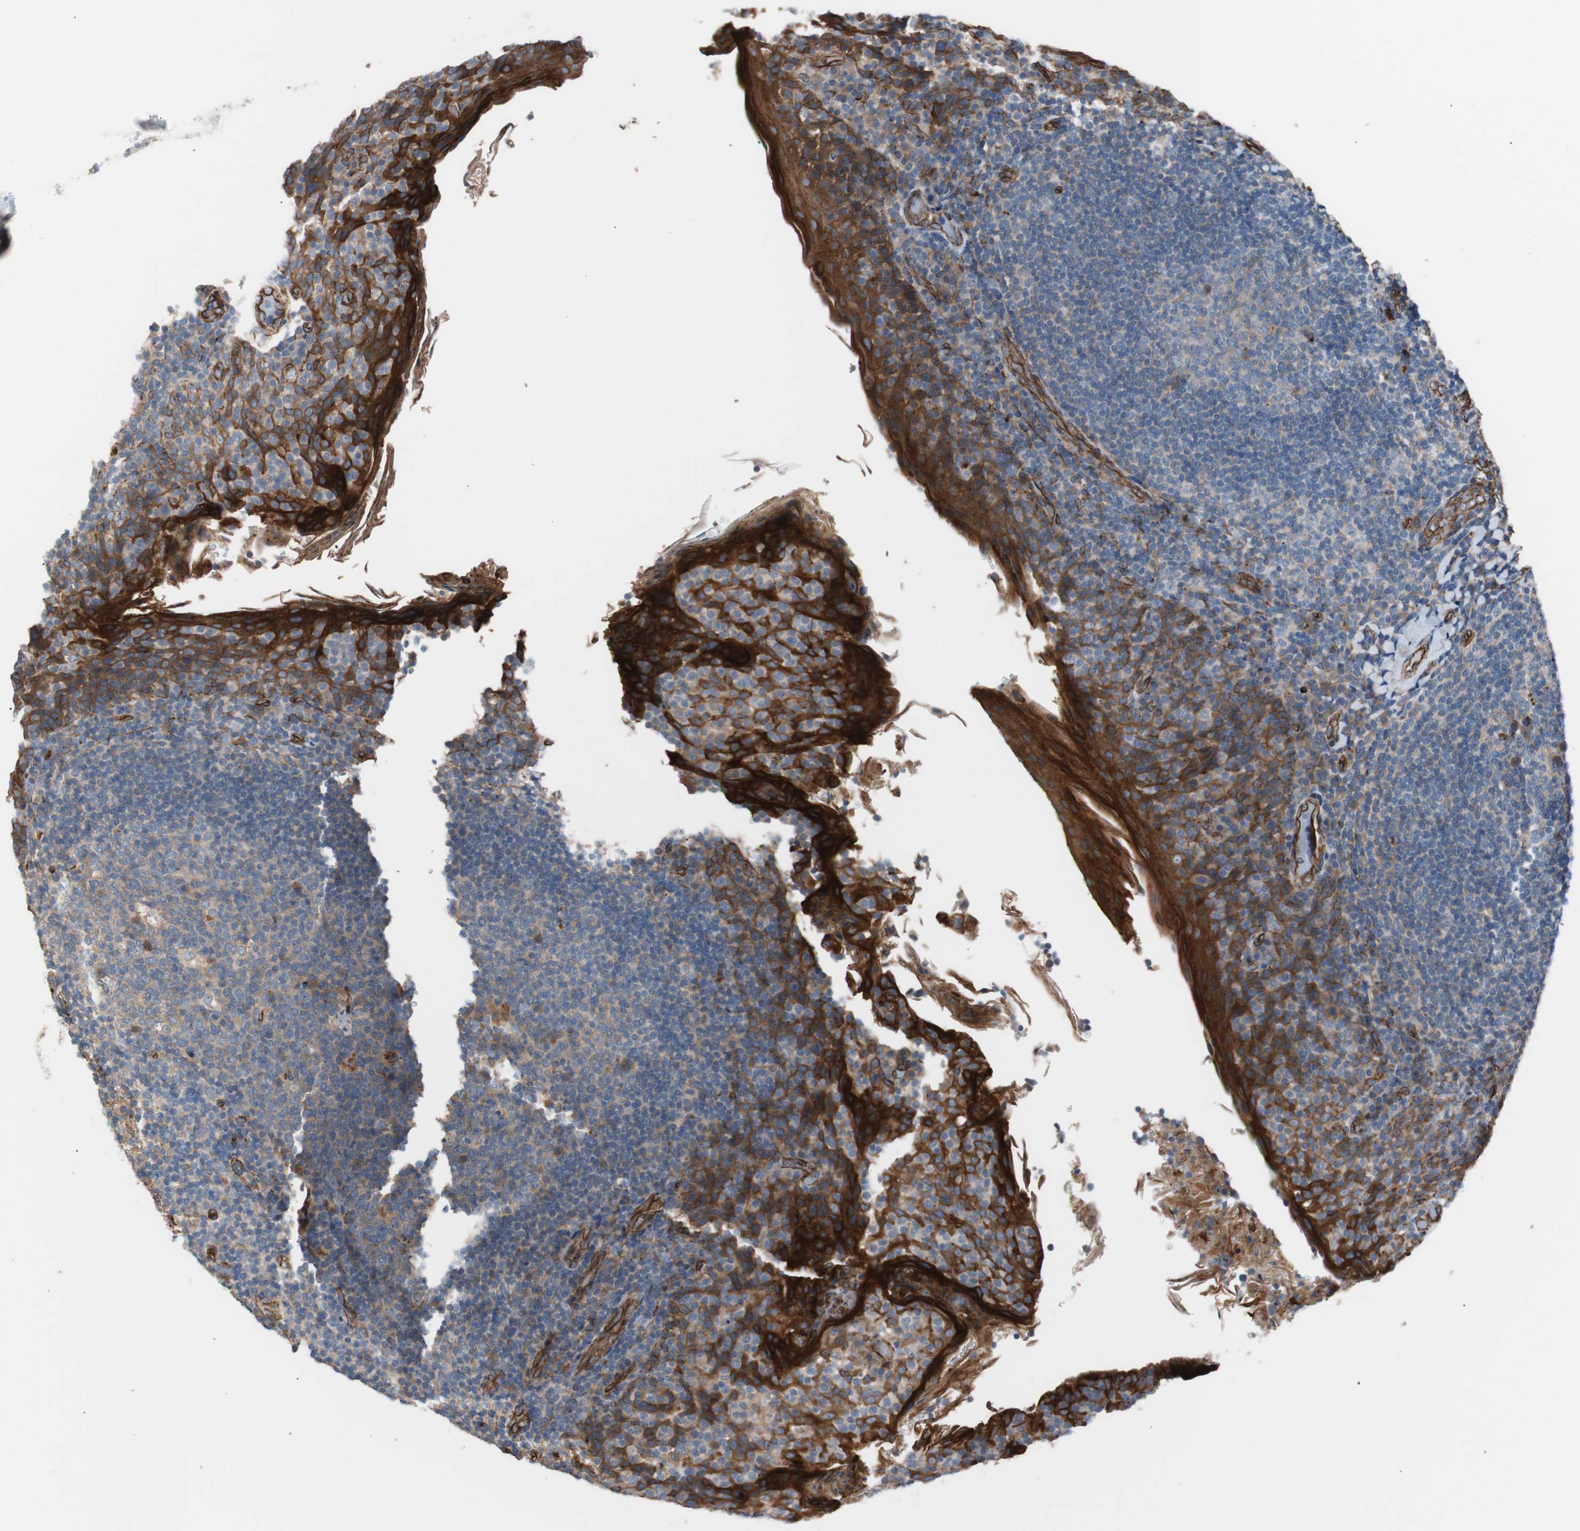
{"staining": {"intensity": "weak", "quantity": "<25%", "location": "cytoplasmic/membranous"}, "tissue": "tonsil", "cell_type": "Germinal center cells", "image_type": "normal", "snomed": [{"axis": "morphology", "description": "Normal tissue, NOS"}, {"axis": "topography", "description": "Tonsil"}], "caption": "A high-resolution photomicrograph shows immunohistochemistry staining of unremarkable tonsil, which reveals no significant positivity in germinal center cells.", "gene": "SPINT1", "patient": {"sex": "male", "age": 17}}